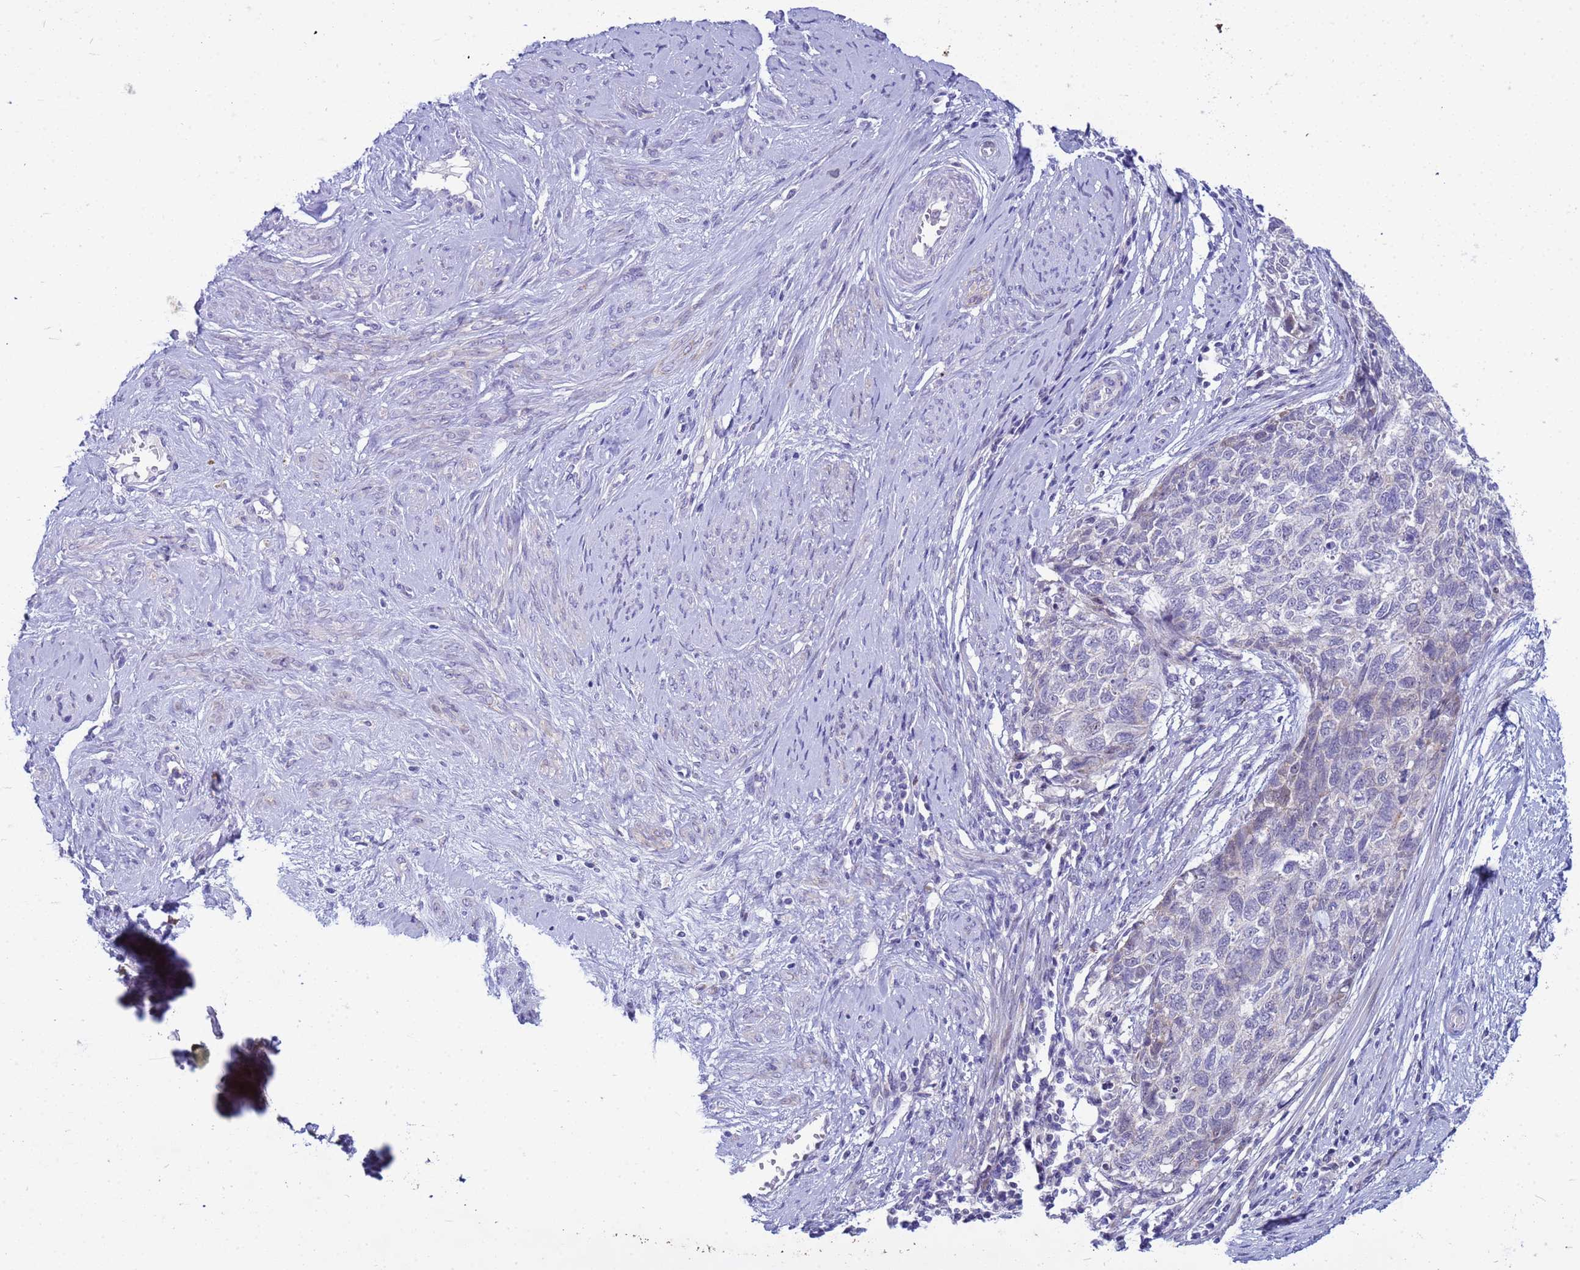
{"staining": {"intensity": "negative", "quantity": "none", "location": "none"}, "tissue": "cervical cancer", "cell_type": "Tumor cells", "image_type": "cancer", "snomed": [{"axis": "morphology", "description": "Squamous cell carcinoma, NOS"}, {"axis": "topography", "description": "Cervix"}], "caption": "High magnification brightfield microscopy of cervical squamous cell carcinoma stained with DAB (3,3'-diaminobenzidine) (brown) and counterstained with hematoxylin (blue): tumor cells show no significant positivity. (DAB (3,3'-diaminobenzidine) immunohistochemistry (IHC) with hematoxylin counter stain).", "gene": "LRATD1", "patient": {"sex": "female", "age": 63}}